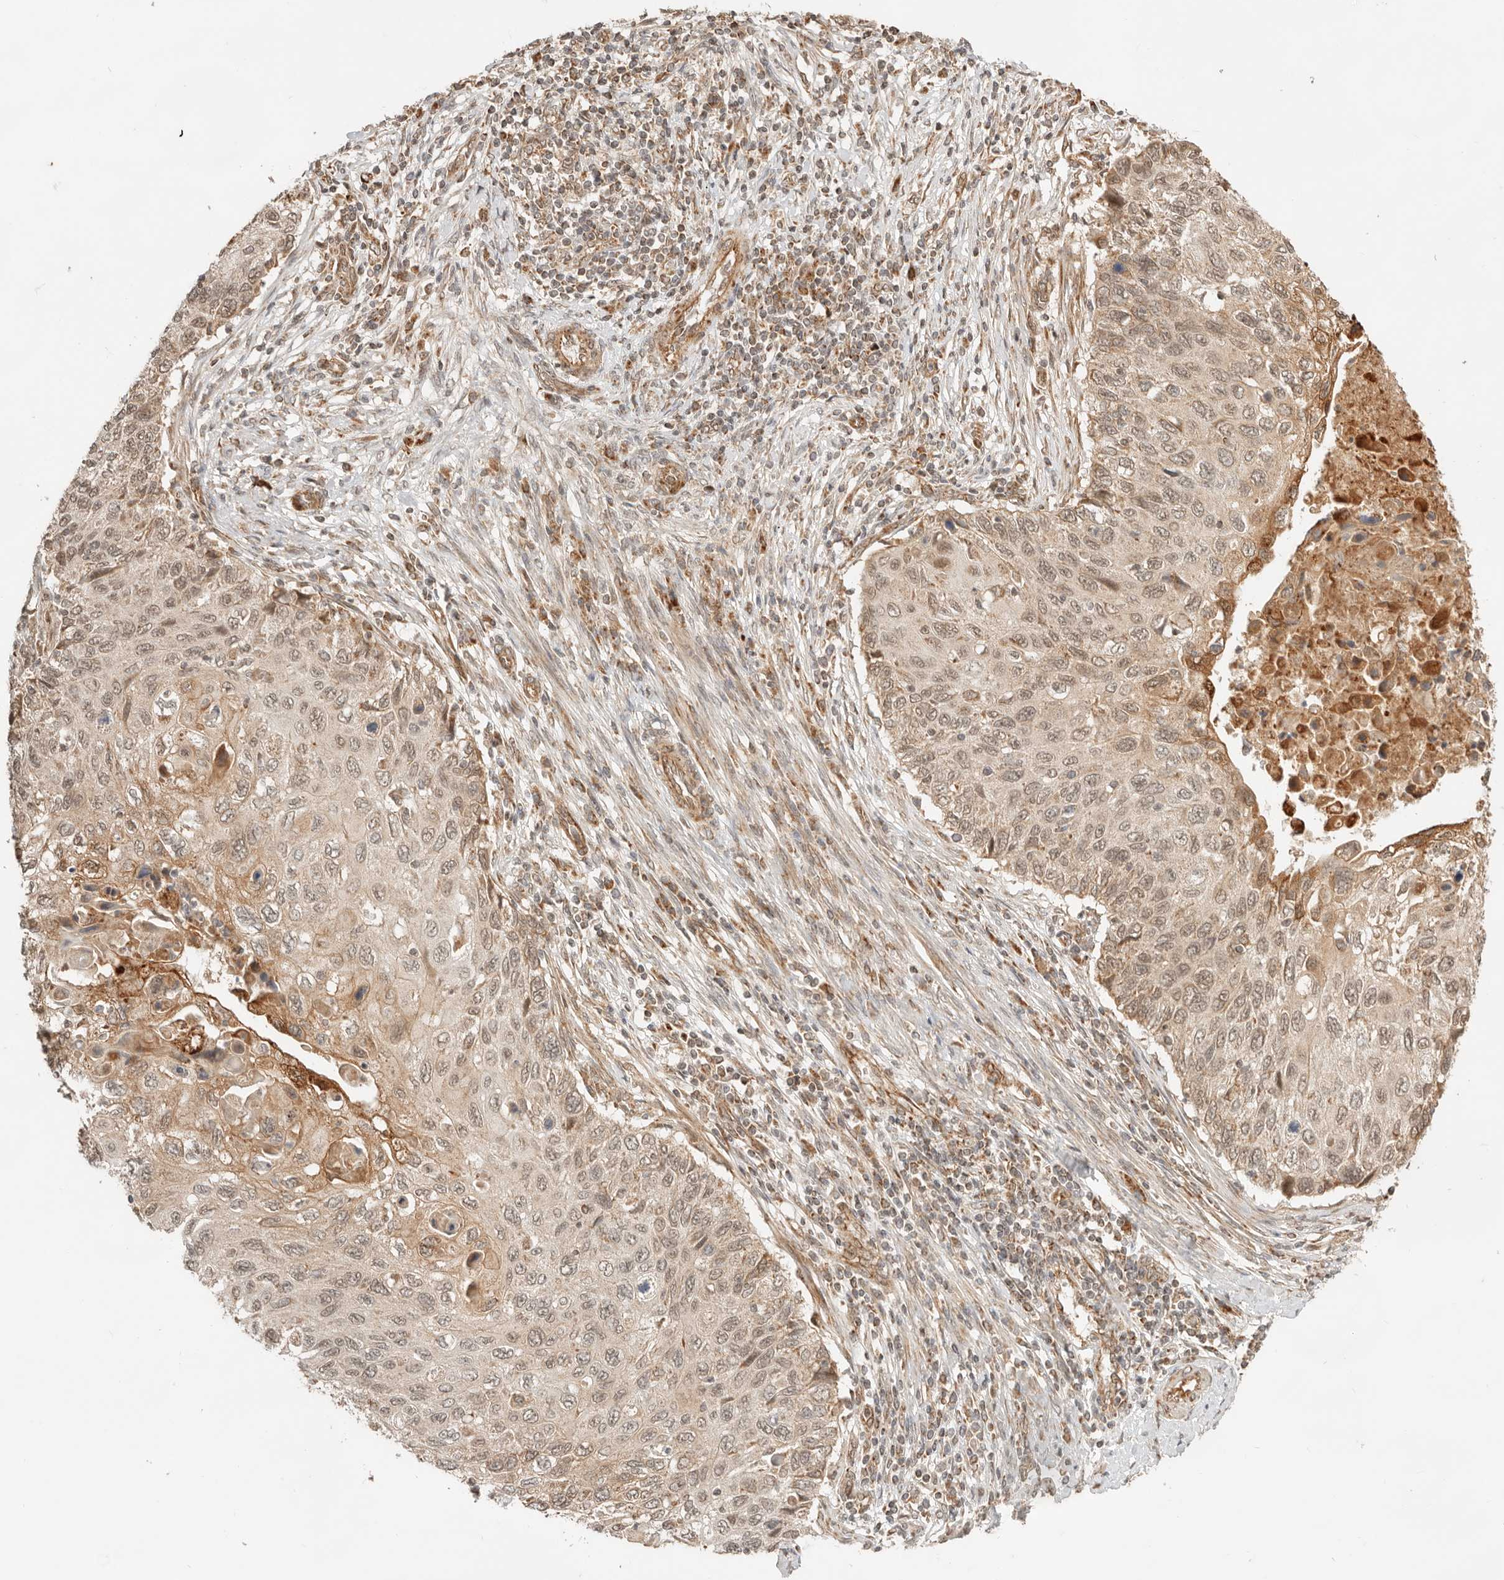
{"staining": {"intensity": "moderate", "quantity": ">75%", "location": "cytoplasmic/membranous,nuclear"}, "tissue": "cervical cancer", "cell_type": "Tumor cells", "image_type": "cancer", "snomed": [{"axis": "morphology", "description": "Squamous cell carcinoma, NOS"}, {"axis": "topography", "description": "Cervix"}], "caption": "Cervical squamous cell carcinoma tissue displays moderate cytoplasmic/membranous and nuclear staining in about >75% of tumor cells, visualized by immunohistochemistry. (IHC, brightfield microscopy, high magnification).", "gene": "BAALC", "patient": {"sex": "female", "age": 70}}